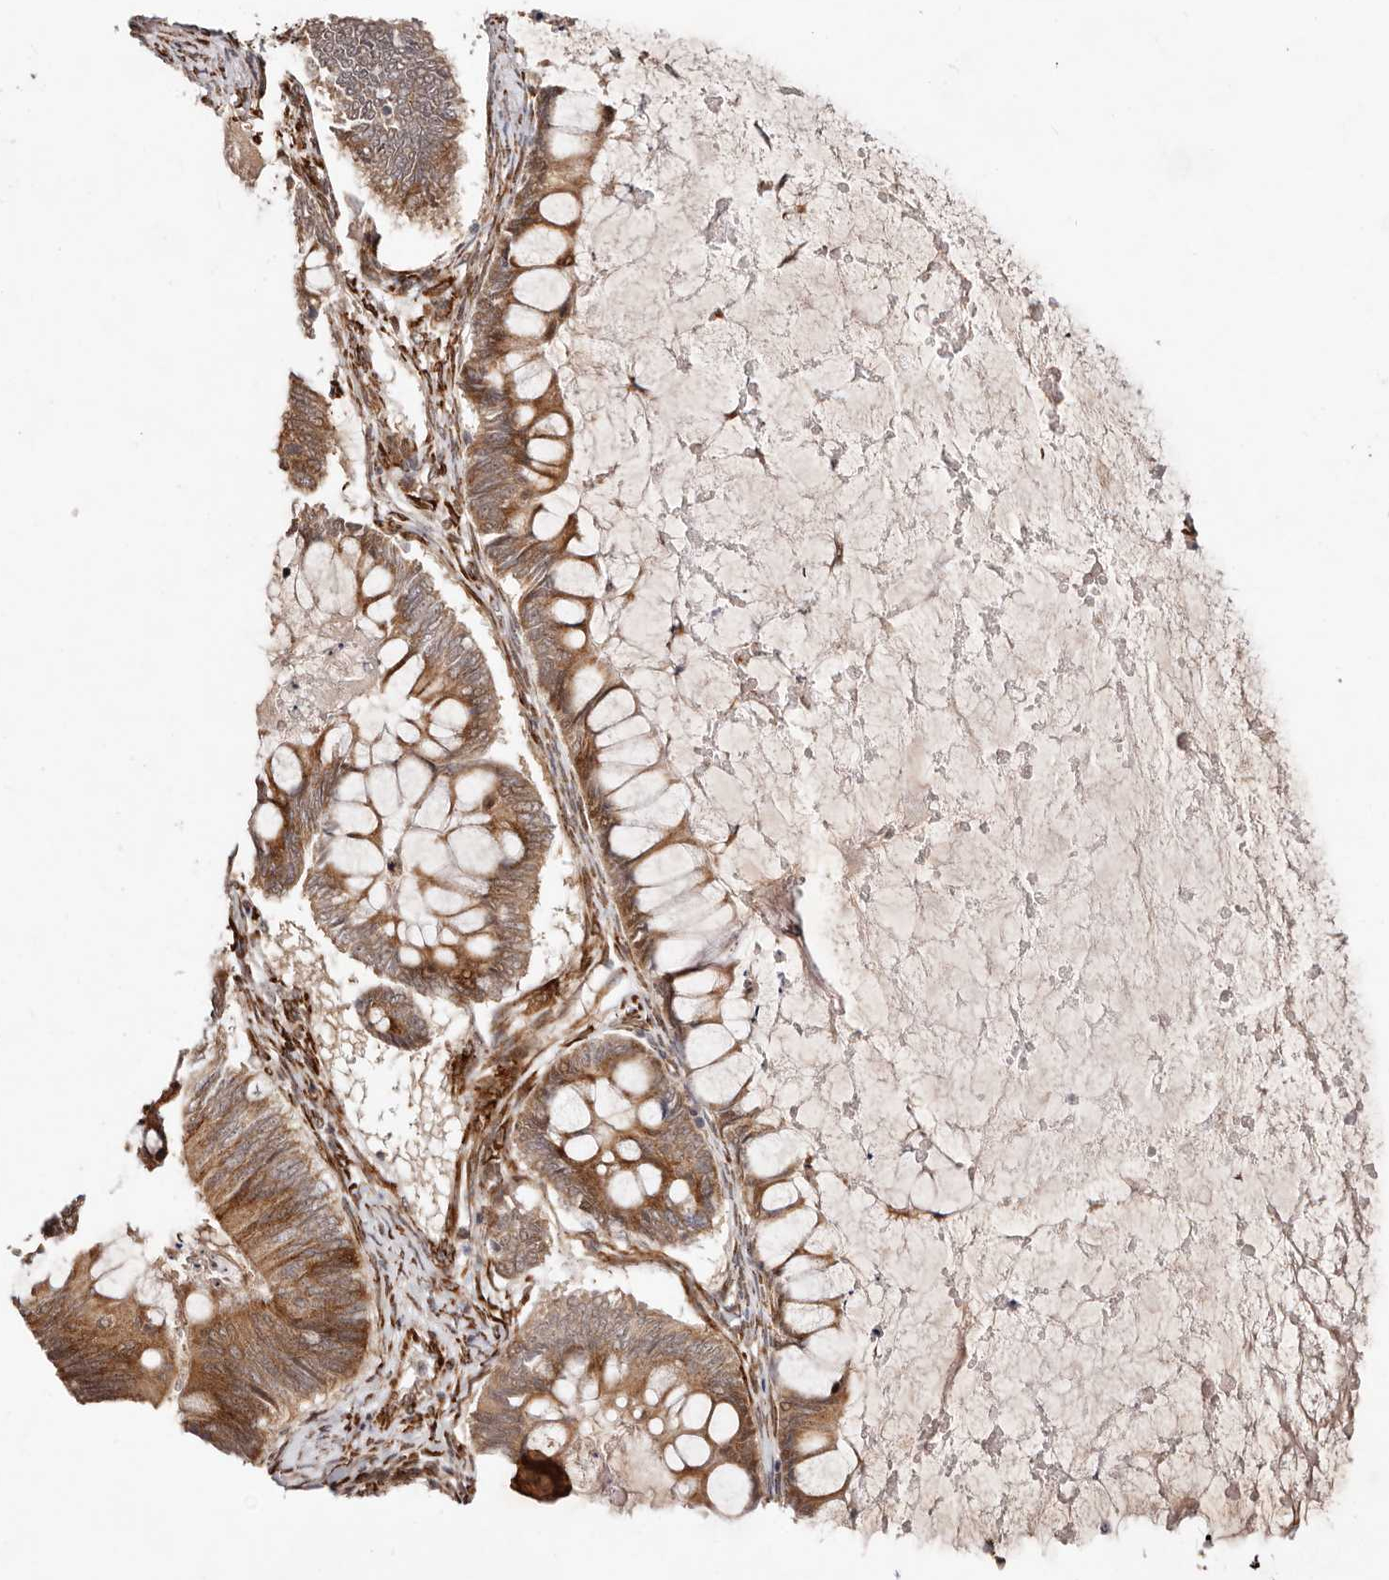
{"staining": {"intensity": "moderate", "quantity": ">75%", "location": "cytoplasmic/membranous"}, "tissue": "ovarian cancer", "cell_type": "Tumor cells", "image_type": "cancer", "snomed": [{"axis": "morphology", "description": "Cystadenocarcinoma, mucinous, NOS"}, {"axis": "topography", "description": "Ovary"}], "caption": "Ovarian cancer (mucinous cystadenocarcinoma) stained for a protein shows moderate cytoplasmic/membranous positivity in tumor cells.", "gene": "BCL2L15", "patient": {"sex": "female", "age": 61}}